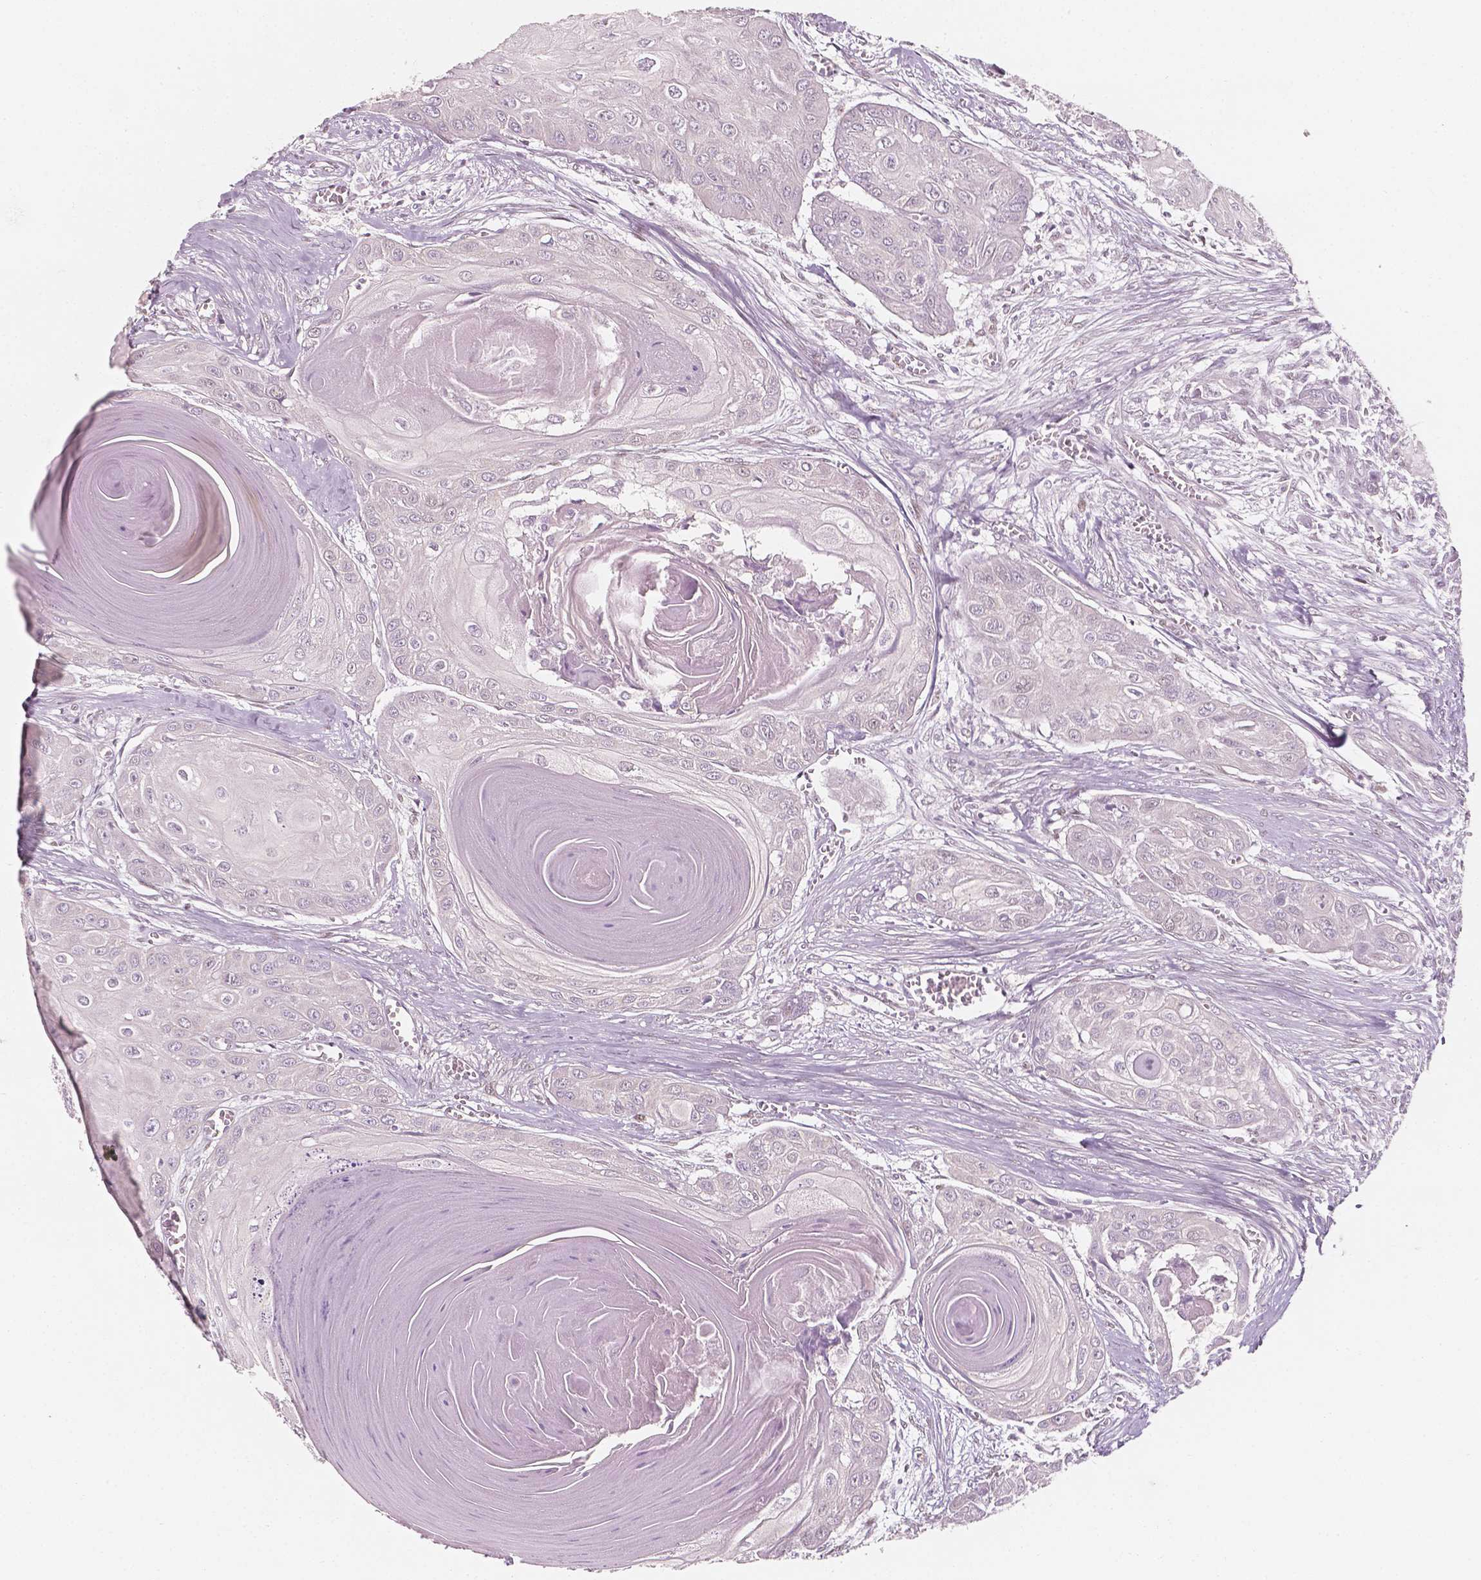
{"staining": {"intensity": "negative", "quantity": "none", "location": "none"}, "tissue": "head and neck cancer", "cell_type": "Tumor cells", "image_type": "cancer", "snomed": [{"axis": "morphology", "description": "Squamous cell carcinoma, NOS"}, {"axis": "topography", "description": "Oral tissue"}, {"axis": "topography", "description": "Head-Neck"}], "caption": "An image of human head and neck squamous cell carcinoma is negative for staining in tumor cells.", "gene": "TBC1D17", "patient": {"sex": "male", "age": 71}}